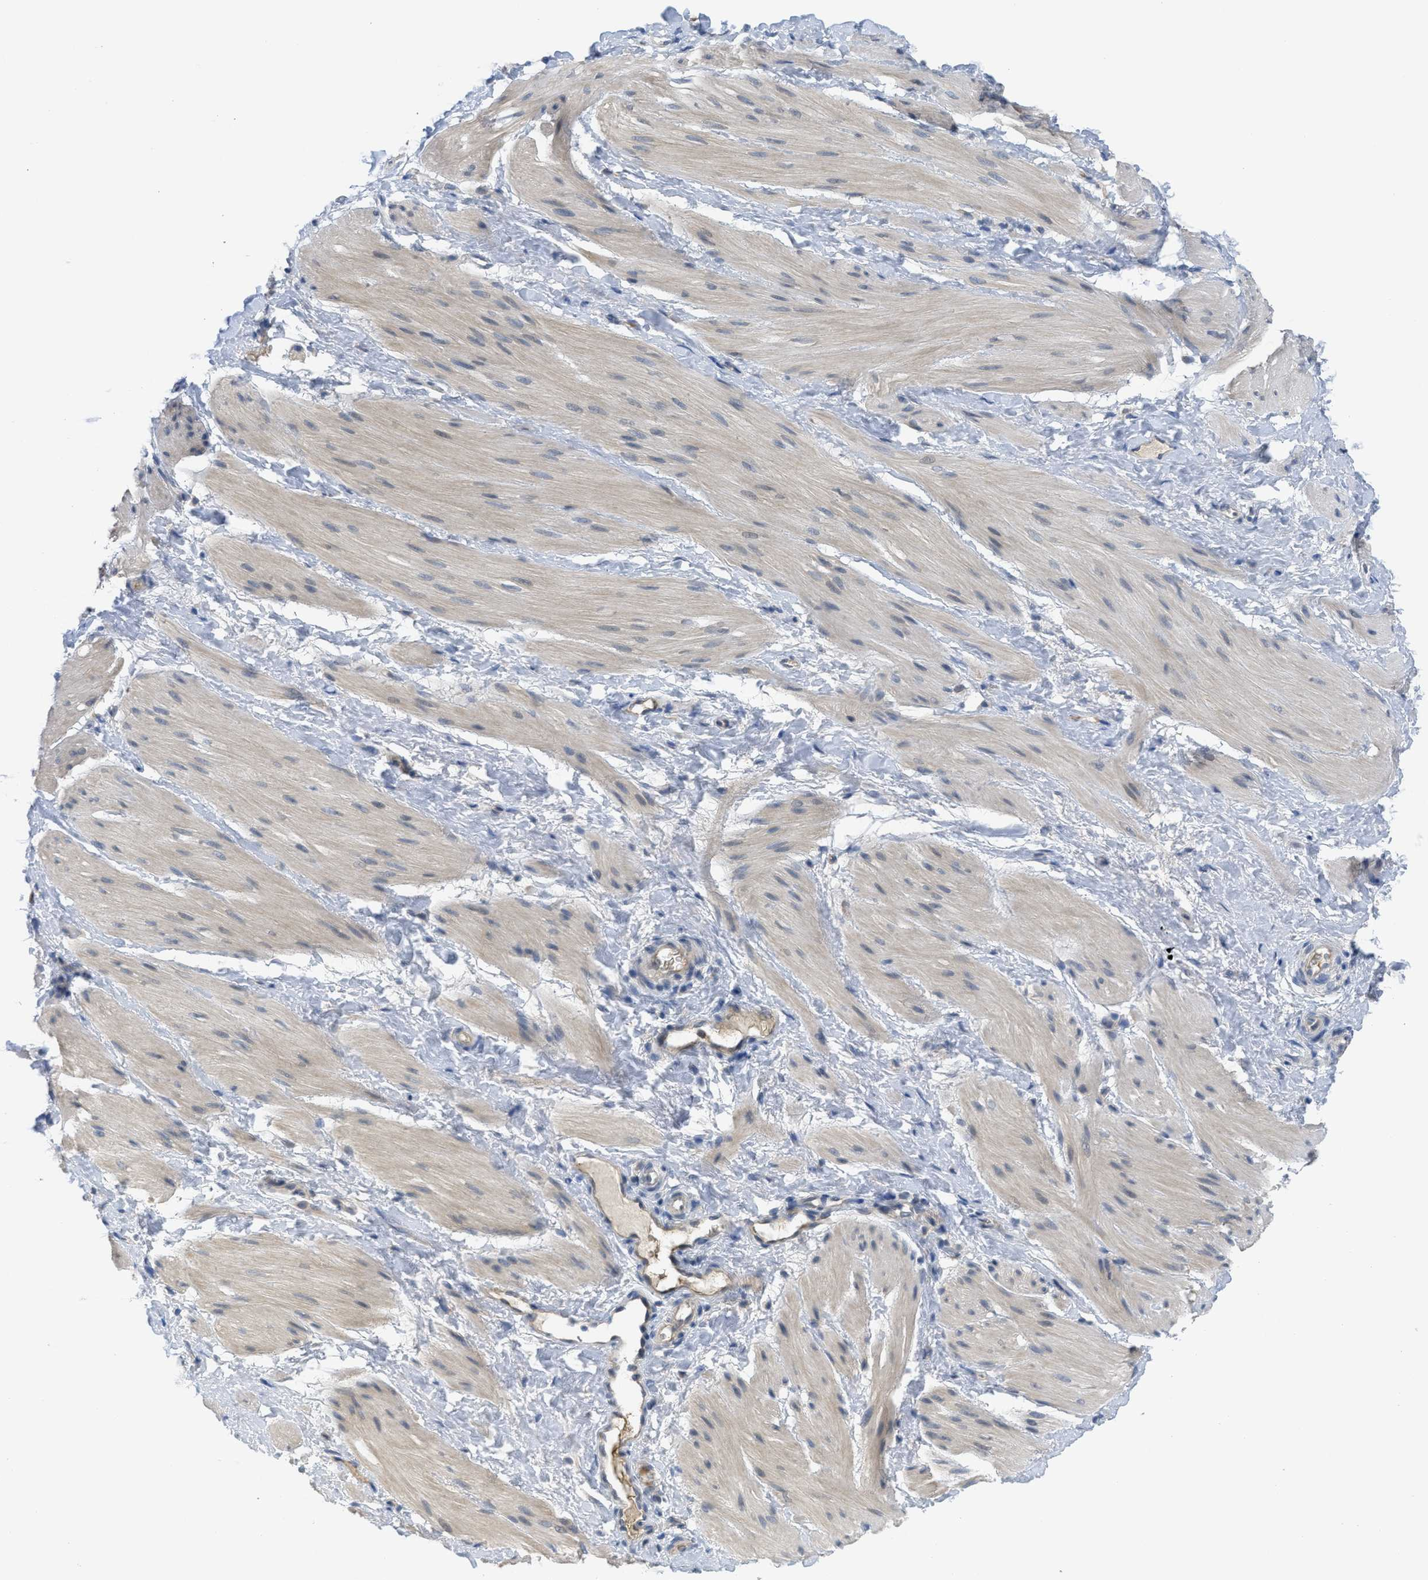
{"staining": {"intensity": "weak", "quantity": "25%-75%", "location": "cytoplasmic/membranous"}, "tissue": "smooth muscle", "cell_type": "Smooth muscle cells", "image_type": "normal", "snomed": [{"axis": "morphology", "description": "Normal tissue, NOS"}, {"axis": "topography", "description": "Smooth muscle"}], "caption": "Immunohistochemical staining of unremarkable human smooth muscle shows low levels of weak cytoplasmic/membranous expression in approximately 25%-75% of smooth muscle cells.", "gene": "TNFAIP1", "patient": {"sex": "male", "age": 16}}